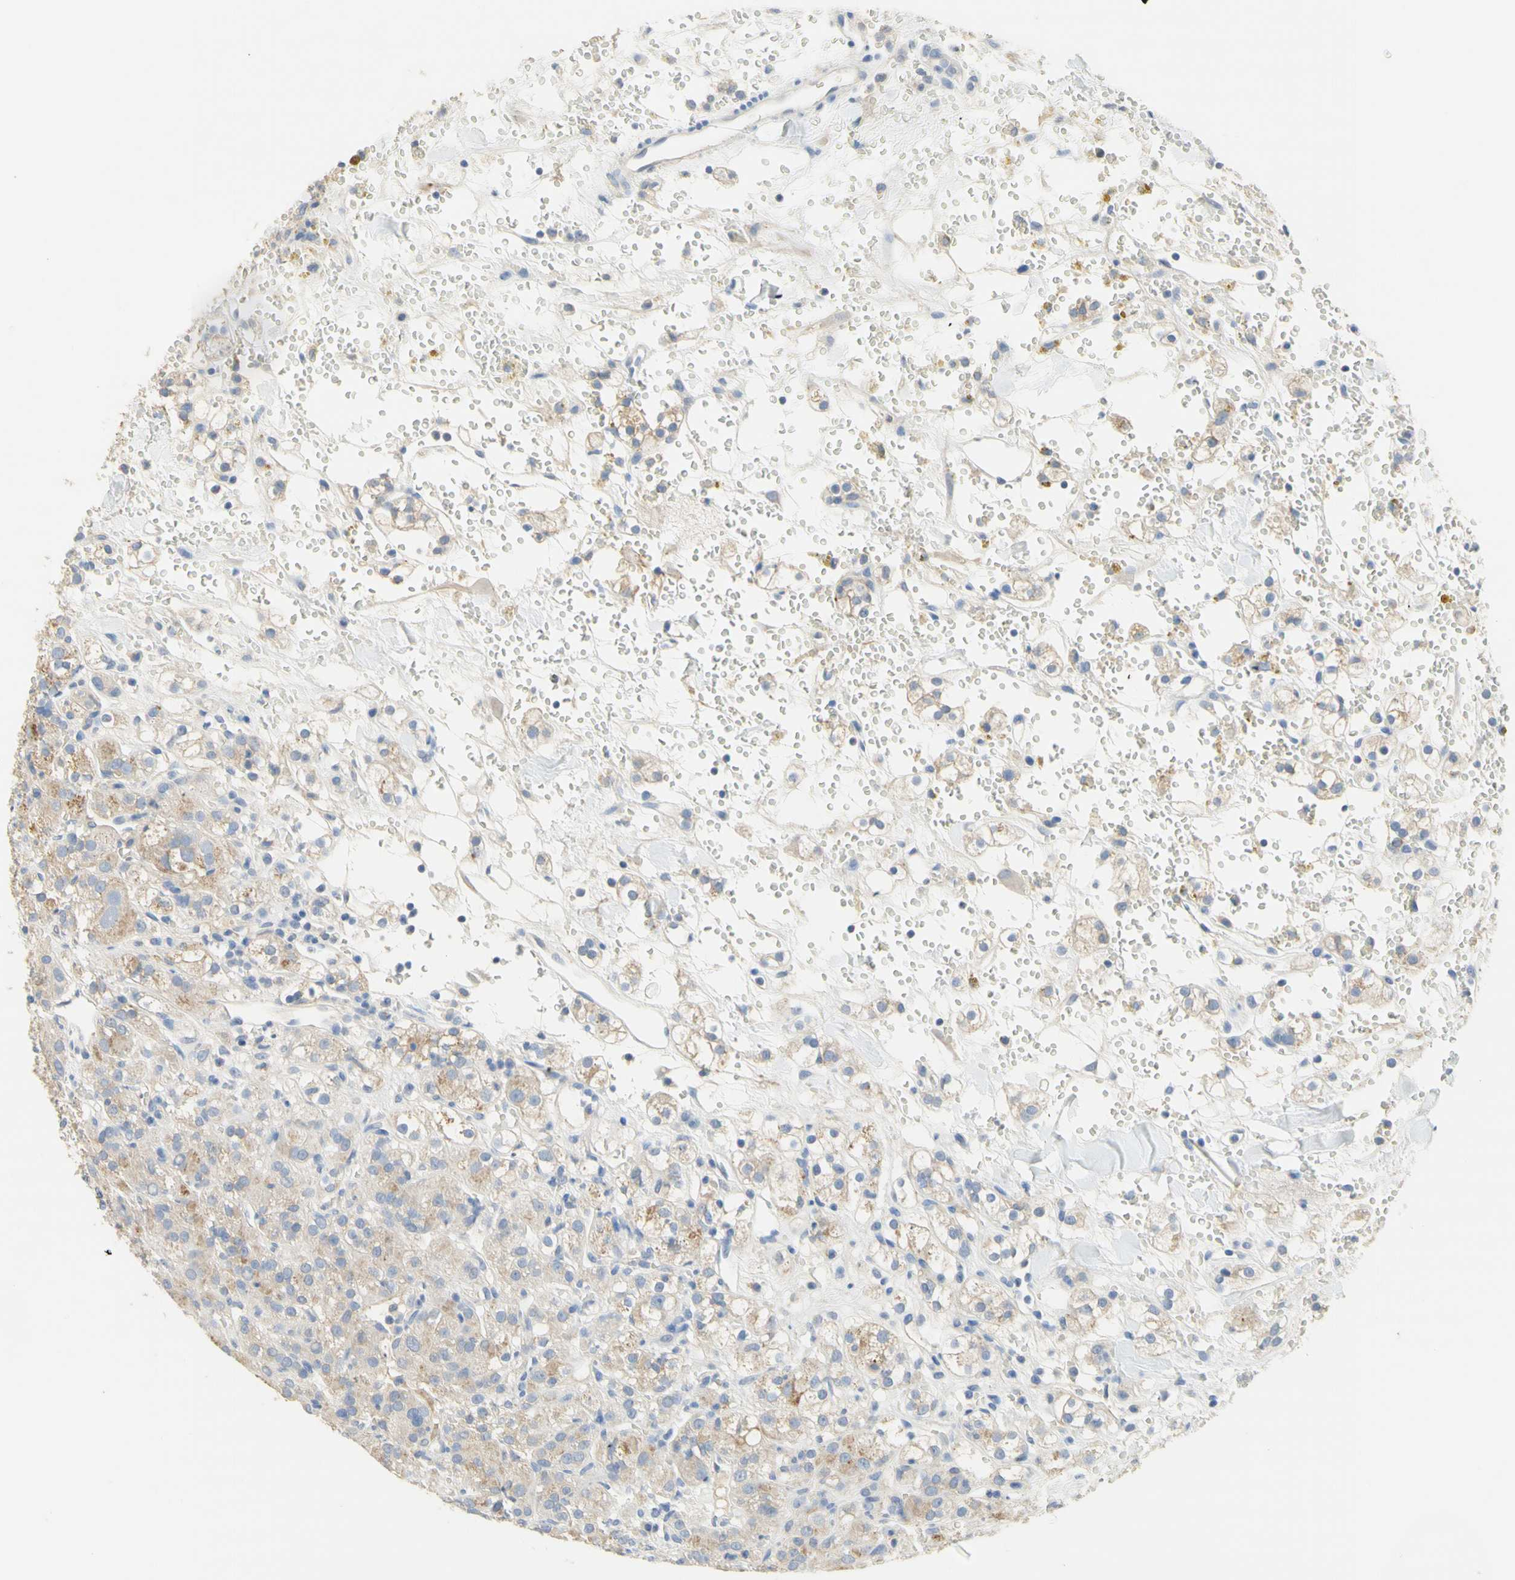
{"staining": {"intensity": "weak", "quantity": ">75%", "location": "cytoplasmic/membranous"}, "tissue": "renal cancer", "cell_type": "Tumor cells", "image_type": "cancer", "snomed": [{"axis": "morphology", "description": "Adenocarcinoma, NOS"}, {"axis": "topography", "description": "Kidney"}], "caption": "This photomicrograph demonstrates adenocarcinoma (renal) stained with immunohistochemistry (IHC) to label a protein in brown. The cytoplasmic/membranous of tumor cells show weak positivity for the protein. Nuclei are counter-stained blue.", "gene": "NECTIN4", "patient": {"sex": "male", "age": 61}}